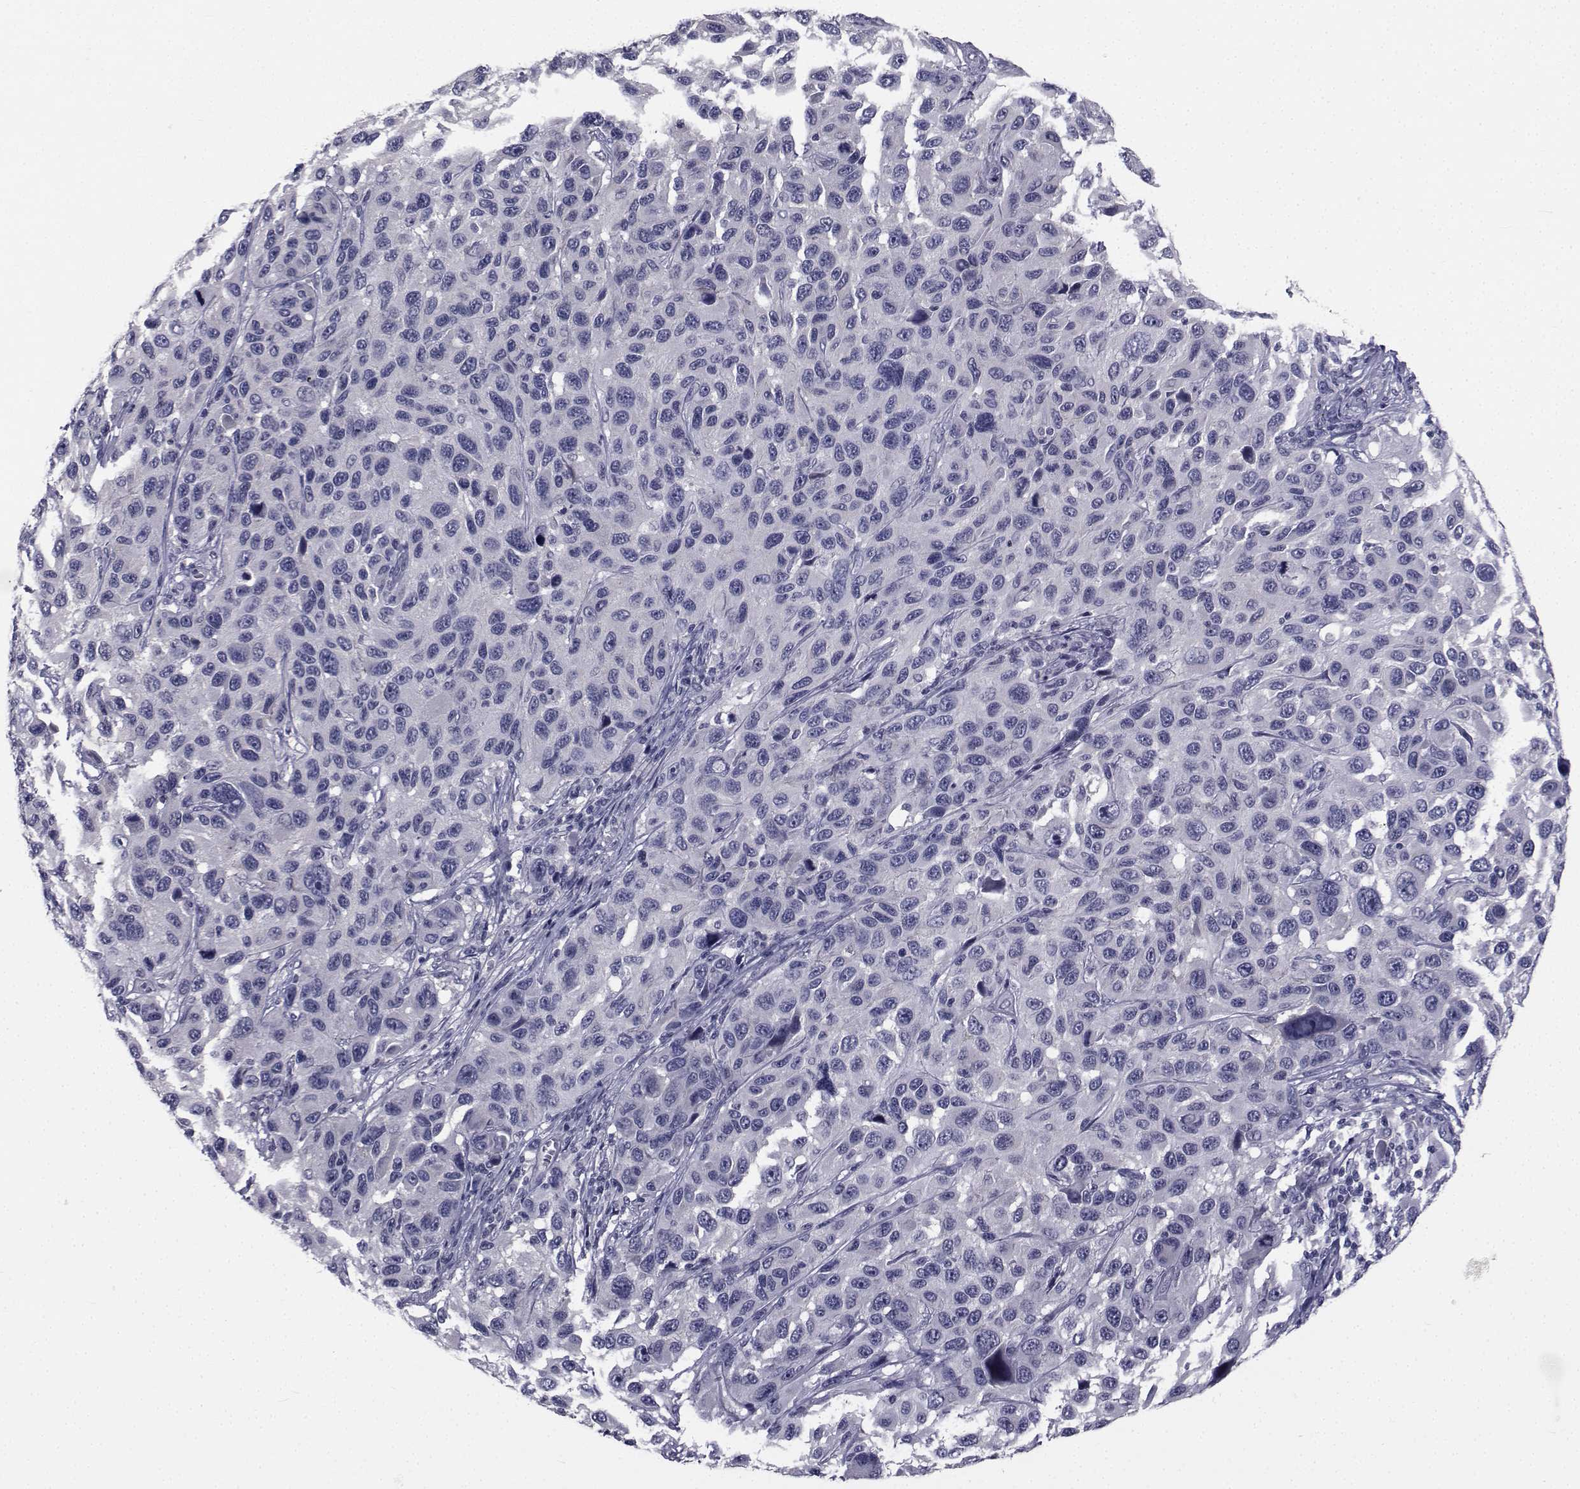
{"staining": {"intensity": "negative", "quantity": "none", "location": "none"}, "tissue": "melanoma", "cell_type": "Tumor cells", "image_type": "cancer", "snomed": [{"axis": "morphology", "description": "Malignant melanoma, NOS"}, {"axis": "topography", "description": "Skin"}], "caption": "Tumor cells are negative for protein expression in human malignant melanoma.", "gene": "CHRNA1", "patient": {"sex": "male", "age": 53}}